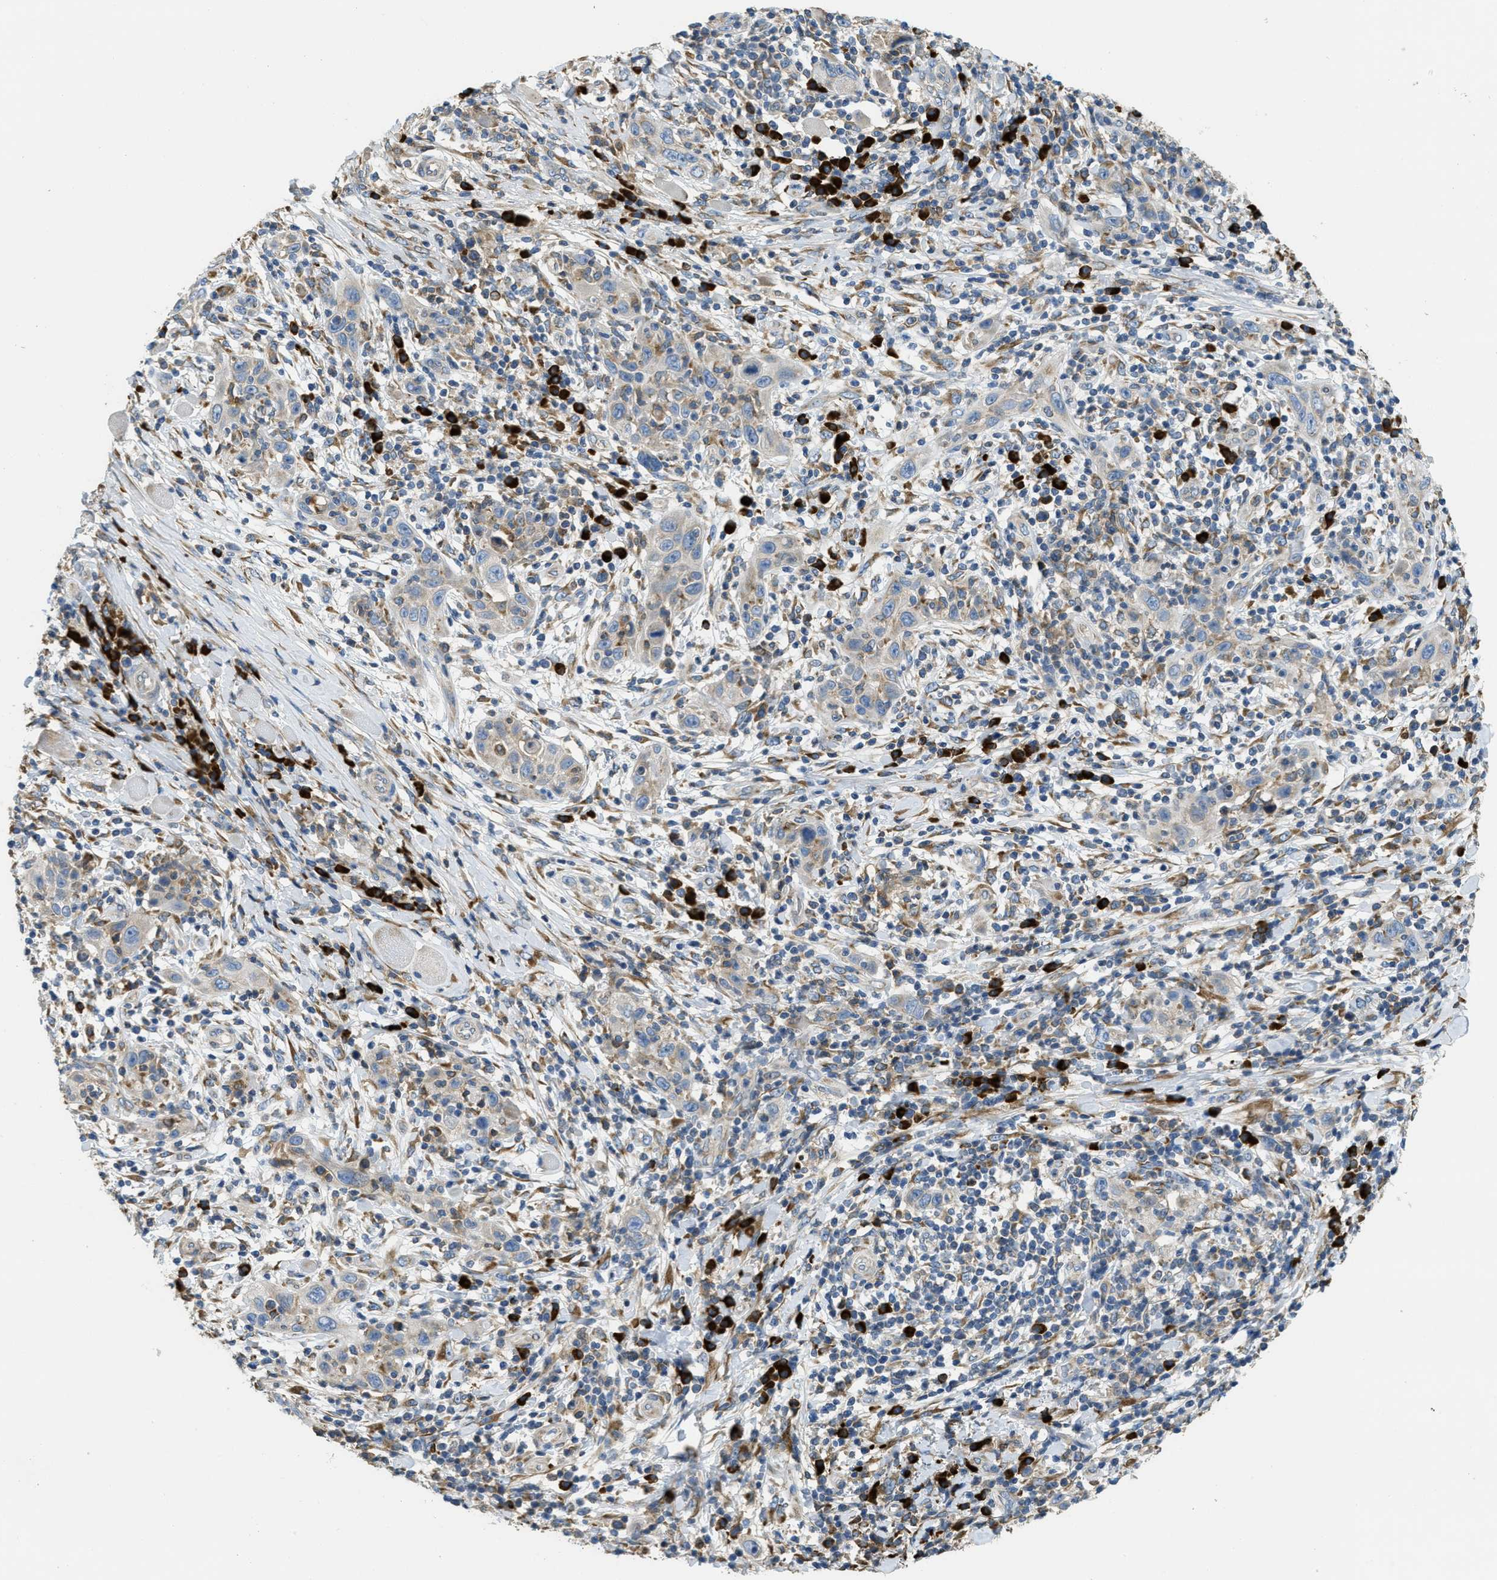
{"staining": {"intensity": "weak", "quantity": "<25%", "location": "cytoplasmic/membranous"}, "tissue": "skin cancer", "cell_type": "Tumor cells", "image_type": "cancer", "snomed": [{"axis": "morphology", "description": "Squamous cell carcinoma, NOS"}, {"axis": "topography", "description": "Skin"}], "caption": "Immunohistochemical staining of skin cancer reveals no significant staining in tumor cells.", "gene": "SSR1", "patient": {"sex": "female", "age": 88}}